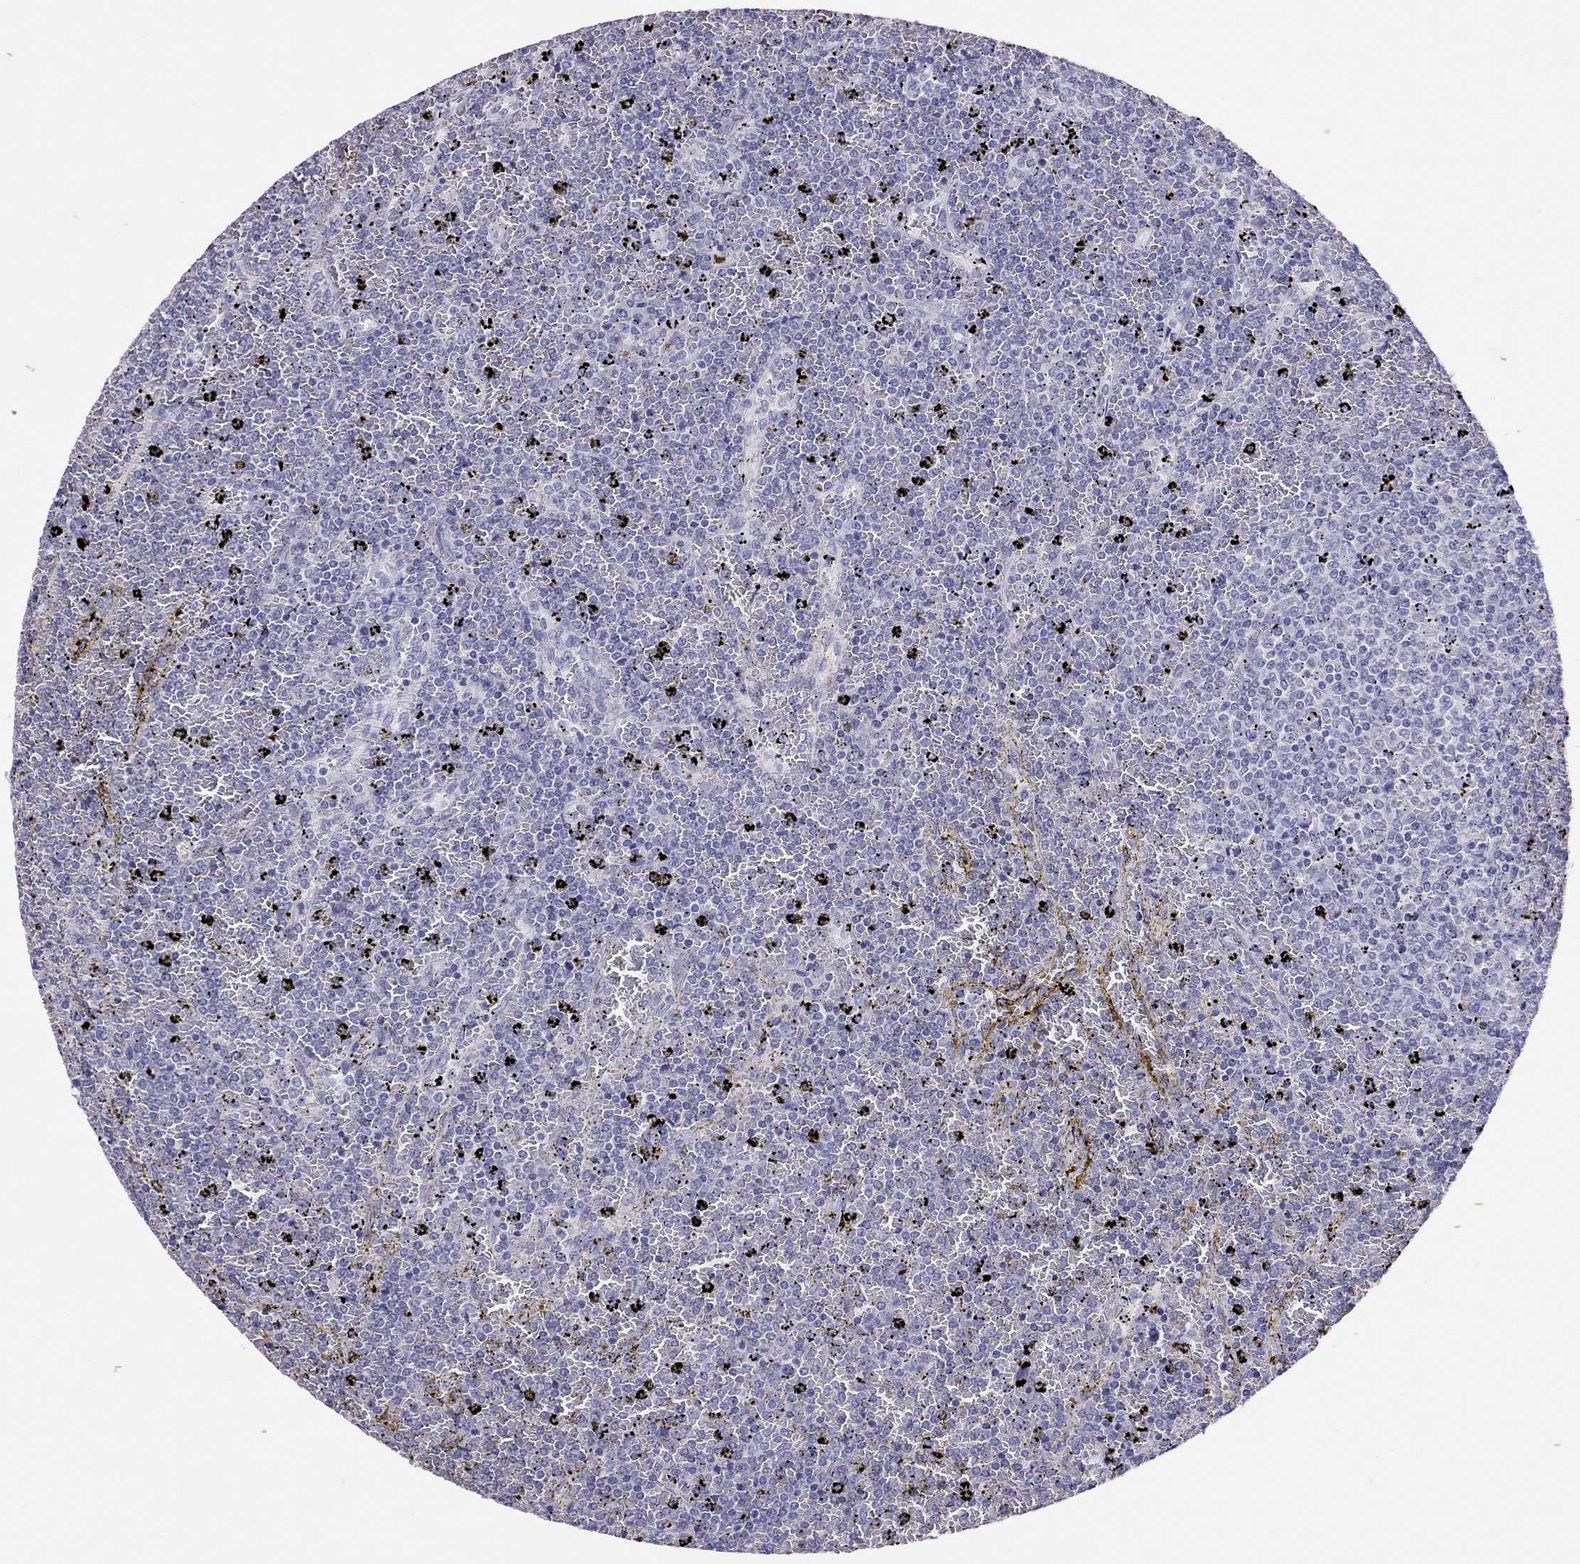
{"staining": {"intensity": "negative", "quantity": "none", "location": "none"}, "tissue": "lymphoma", "cell_type": "Tumor cells", "image_type": "cancer", "snomed": [{"axis": "morphology", "description": "Malignant lymphoma, non-Hodgkin's type, Low grade"}, {"axis": "topography", "description": "Spleen"}], "caption": "Immunohistochemistry (IHC) micrograph of human lymphoma stained for a protein (brown), which exhibits no staining in tumor cells. (DAB (3,3'-diaminobenzidine) IHC visualized using brightfield microscopy, high magnification).", "gene": "PSMB11", "patient": {"sex": "female", "age": 77}}